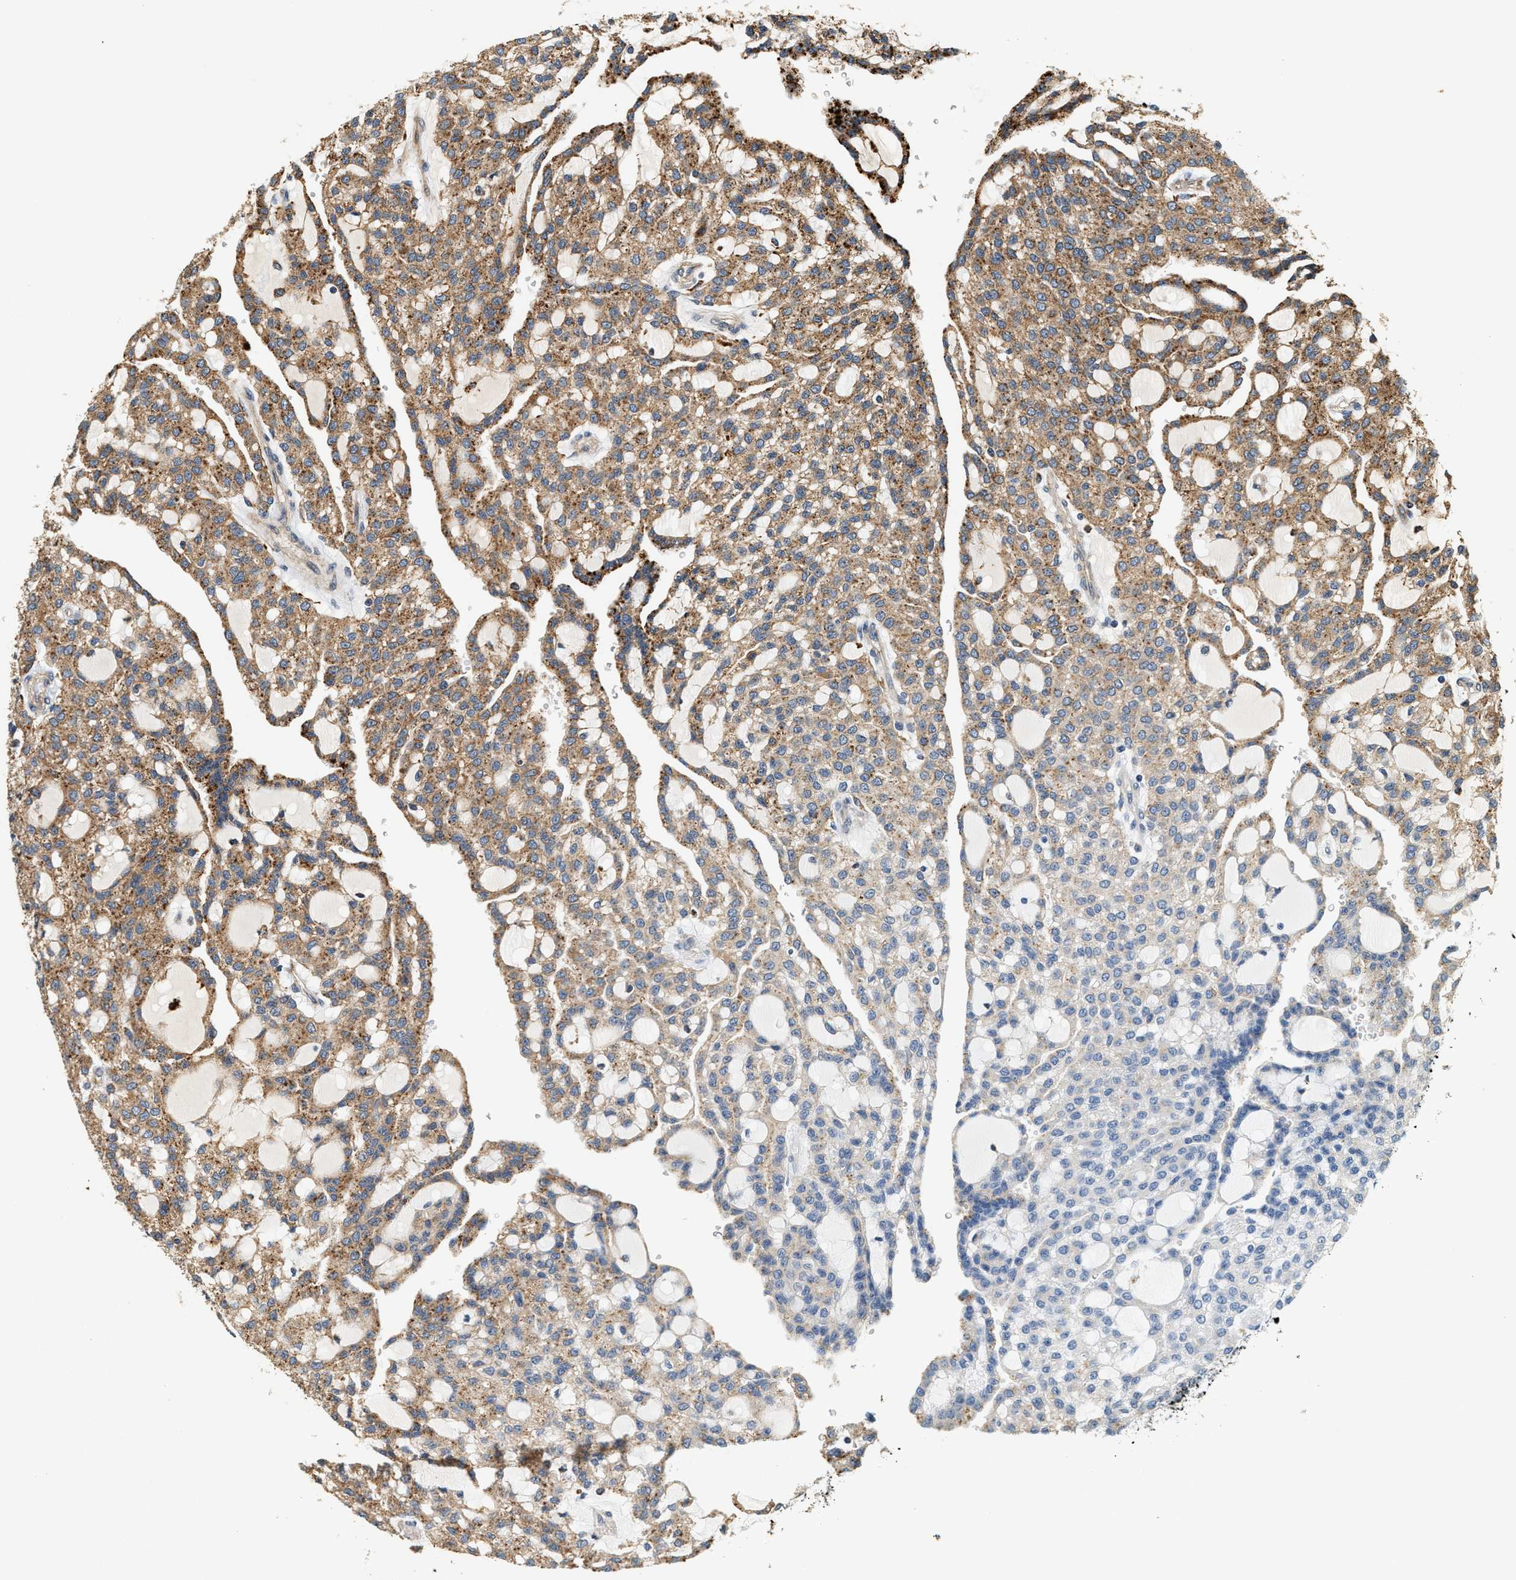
{"staining": {"intensity": "strong", "quantity": ">75%", "location": "cytoplasmic/membranous"}, "tissue": "renal cancer", "cell_type": "Tumor cells", "image_type": "cancer", "snomed": [{"axis": "morphology", "description": "Adenocarcinoma, NOS"}, {"axis": "topography", "description": "Kidney"}], "caption": "Immunohistochemical staining of human renal cancer exhibits high levels of strong cytoplasmic/membranous staining in about >75% of tumor cells.", "gene": "DUSP10", "patient": {"sex": "male", "age": 63}}